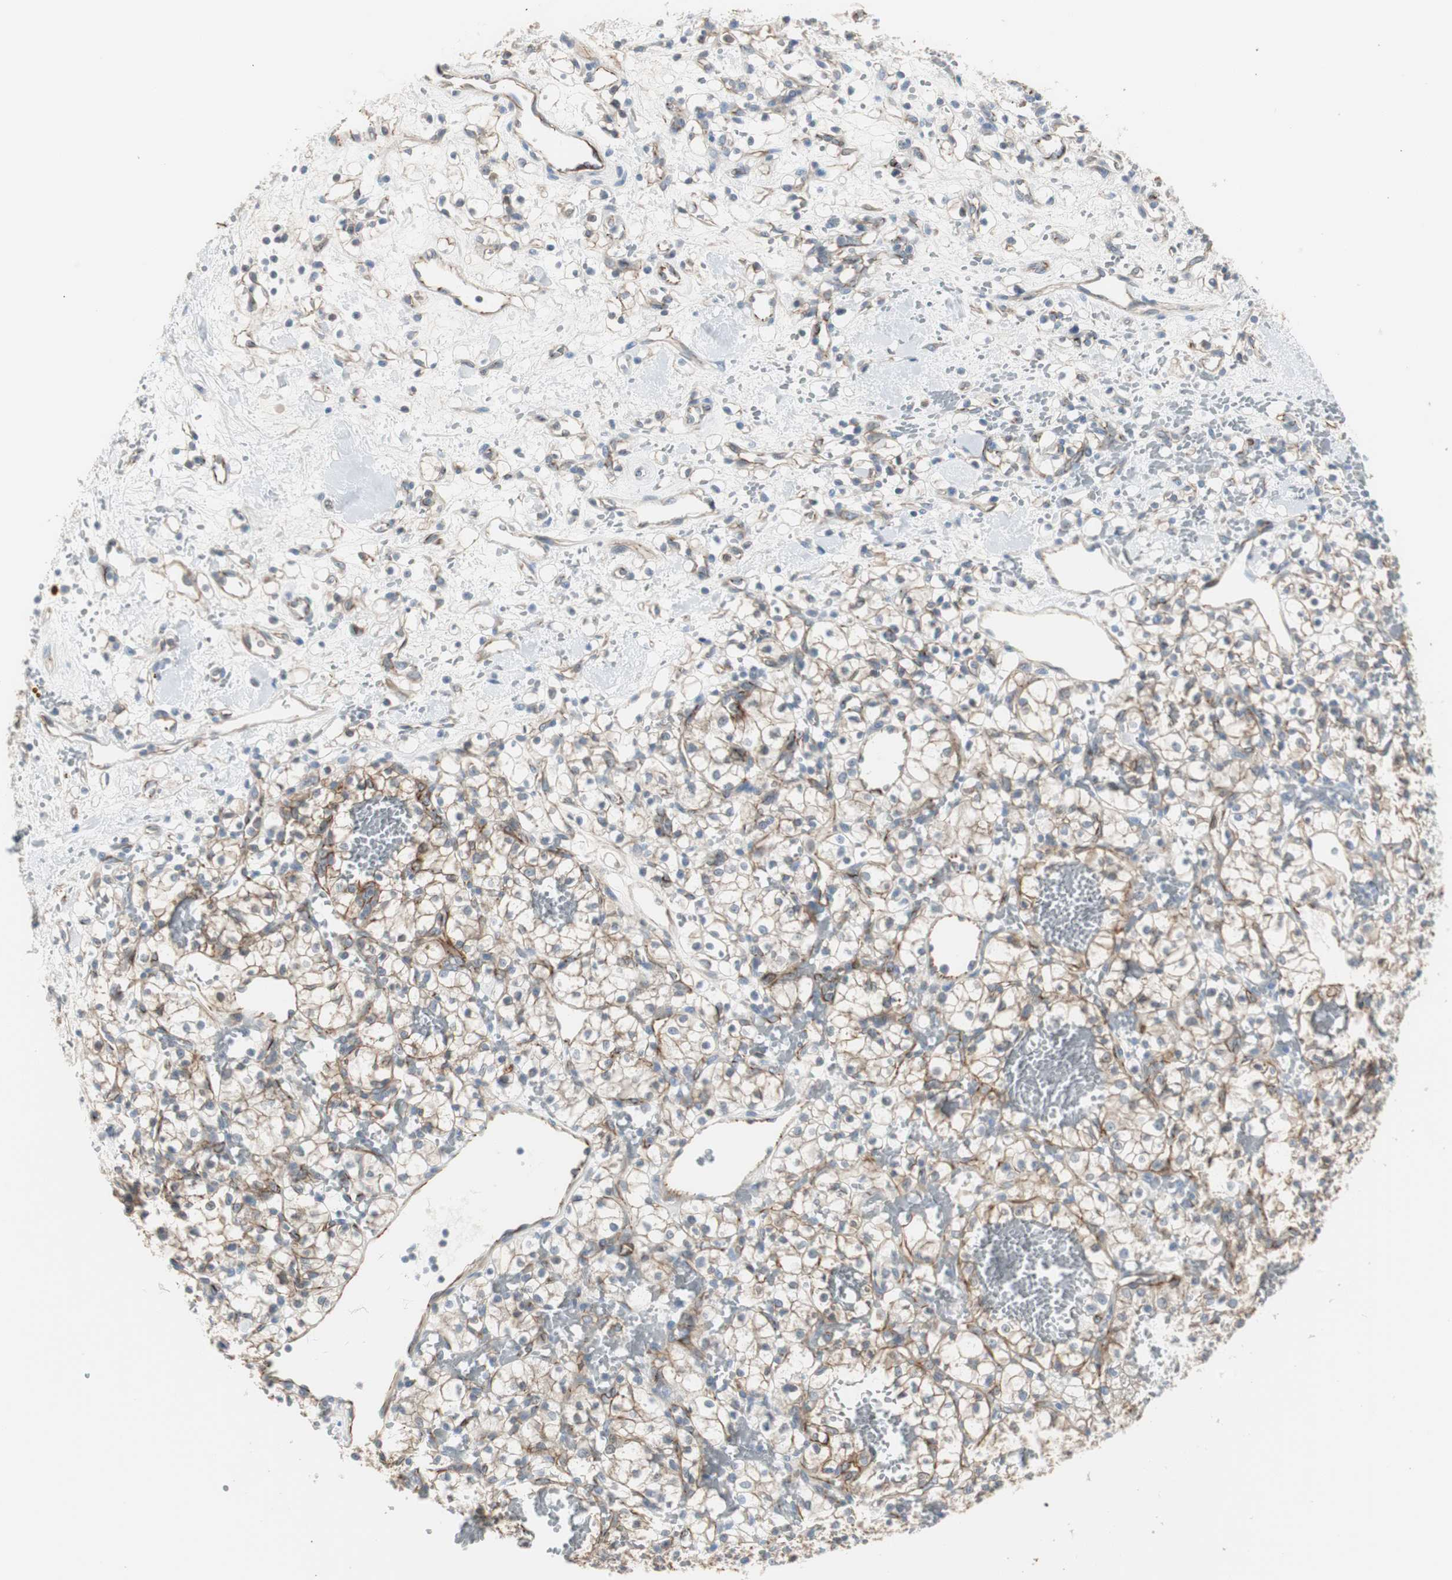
{"staining": {"intensity": "moderate", "quantity": ">75%", "location": "cytoplasmic/membranous"}, "tissue": "renal cancer", "cell_type": "Tumor cells", "image_type": "cancer", "snomed": [{"axis": "morphology", "description": "Adenocarcinoma, NOS"}, {"axis": "topography", "description": "Kidney"}], "caption": "A brown stain labels moderate cytoplasmic/membranous staining of a protein in renal cancer tumor cells.", "gene": "STXBP4", "patient": {"sex": "female", "age": 60}}